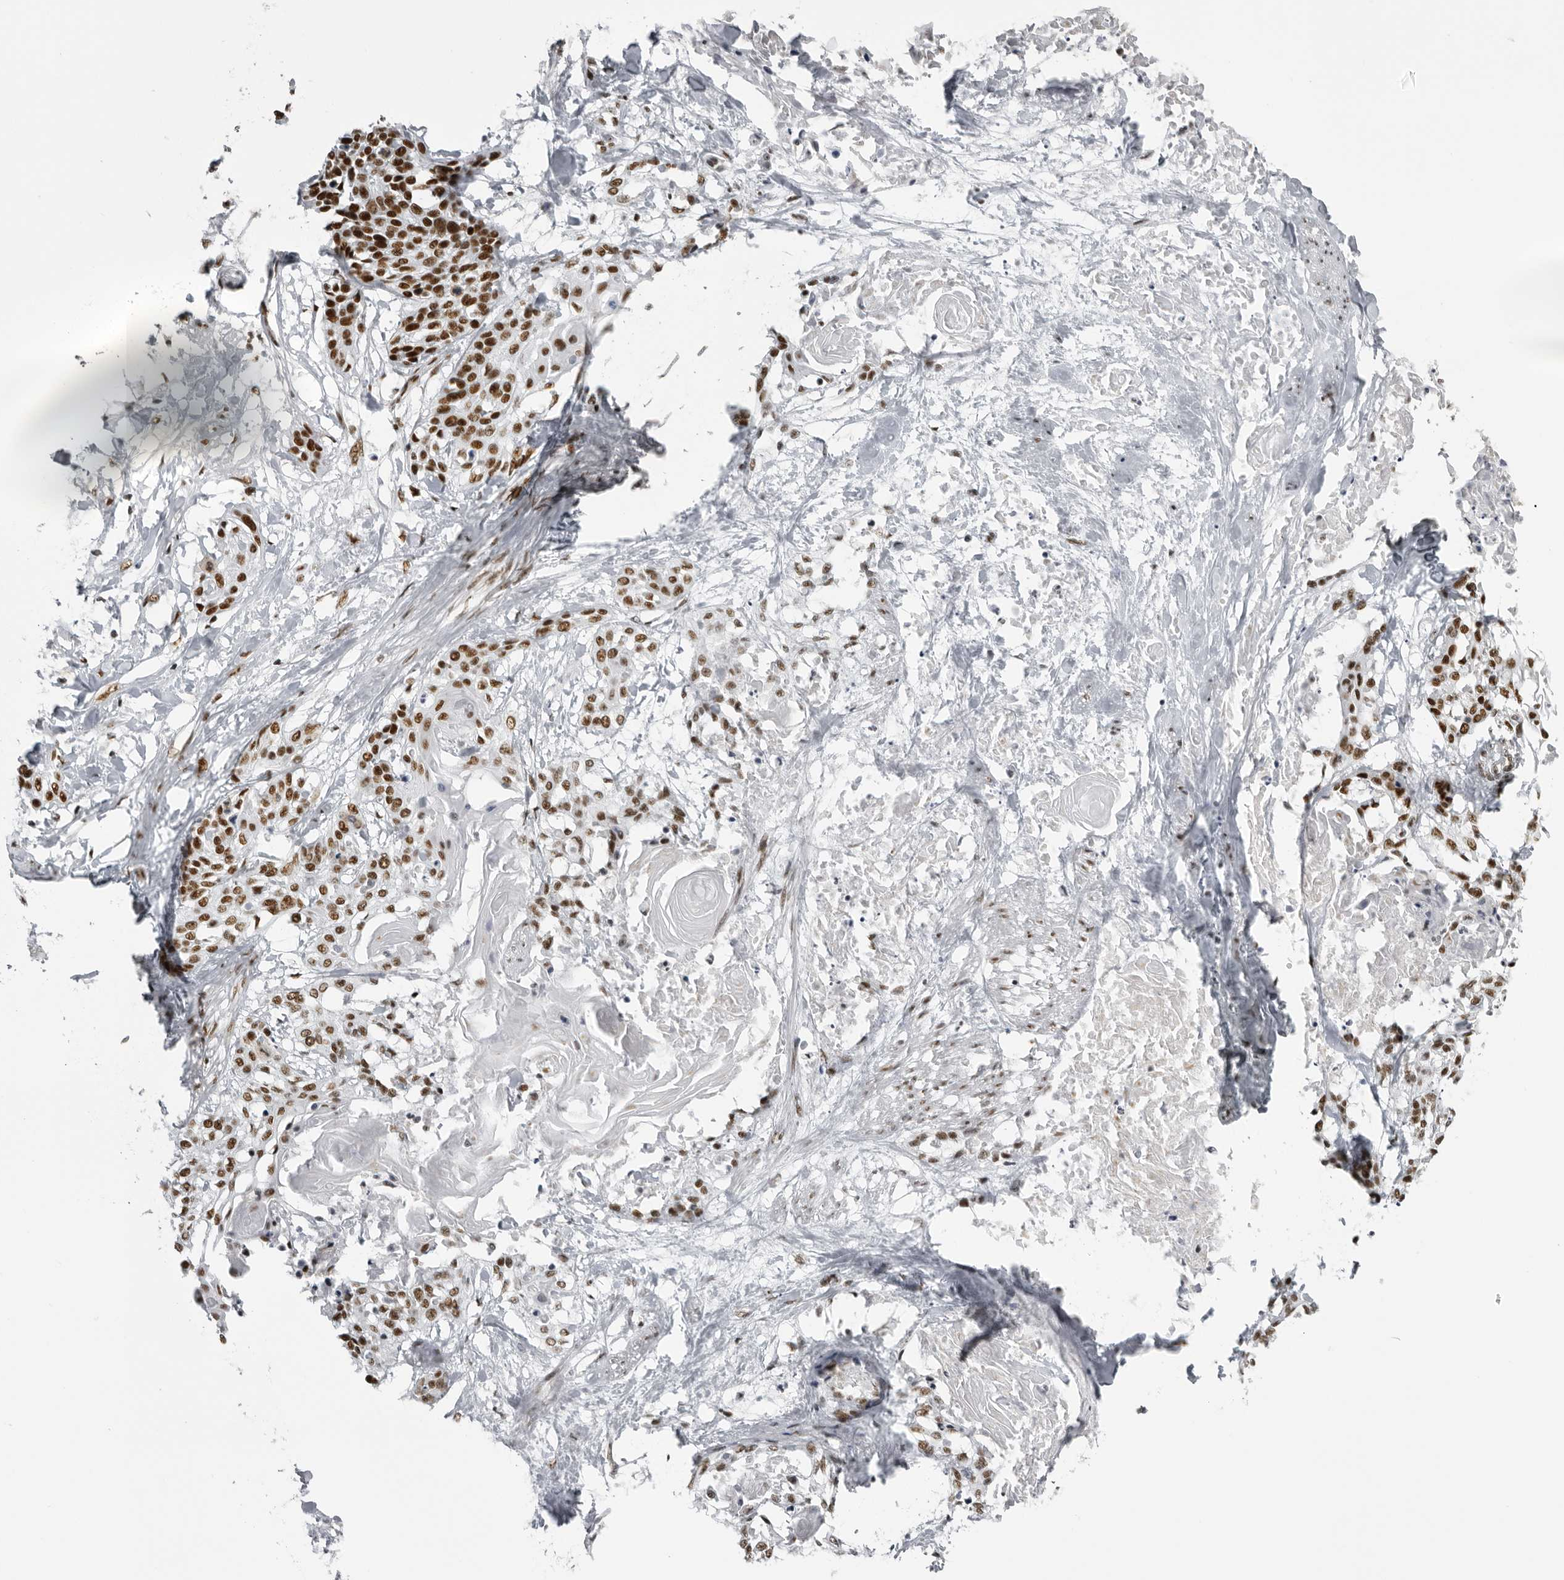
{"staining": {"intensity": "strong", "quantity": ">75%", "location": "nuclear"}, "tissue": "cervical cancer", "cell_type": "Tumor cells", "image_type": "cancer", "snomed": [{"axis": "morphology", "description": "Squamous cell carcinoma, NOS"}, {"axis": "topography", "description": "Cervix"}], "caption": "High-power microscopy captured an IHC histopathology image of cervical squamous cell carcinoma, revealing strong nuclear staining in approximately >75% of tumor cells.", "gene": "DHX9", "patient": {"sex": "female", "age": 57}}